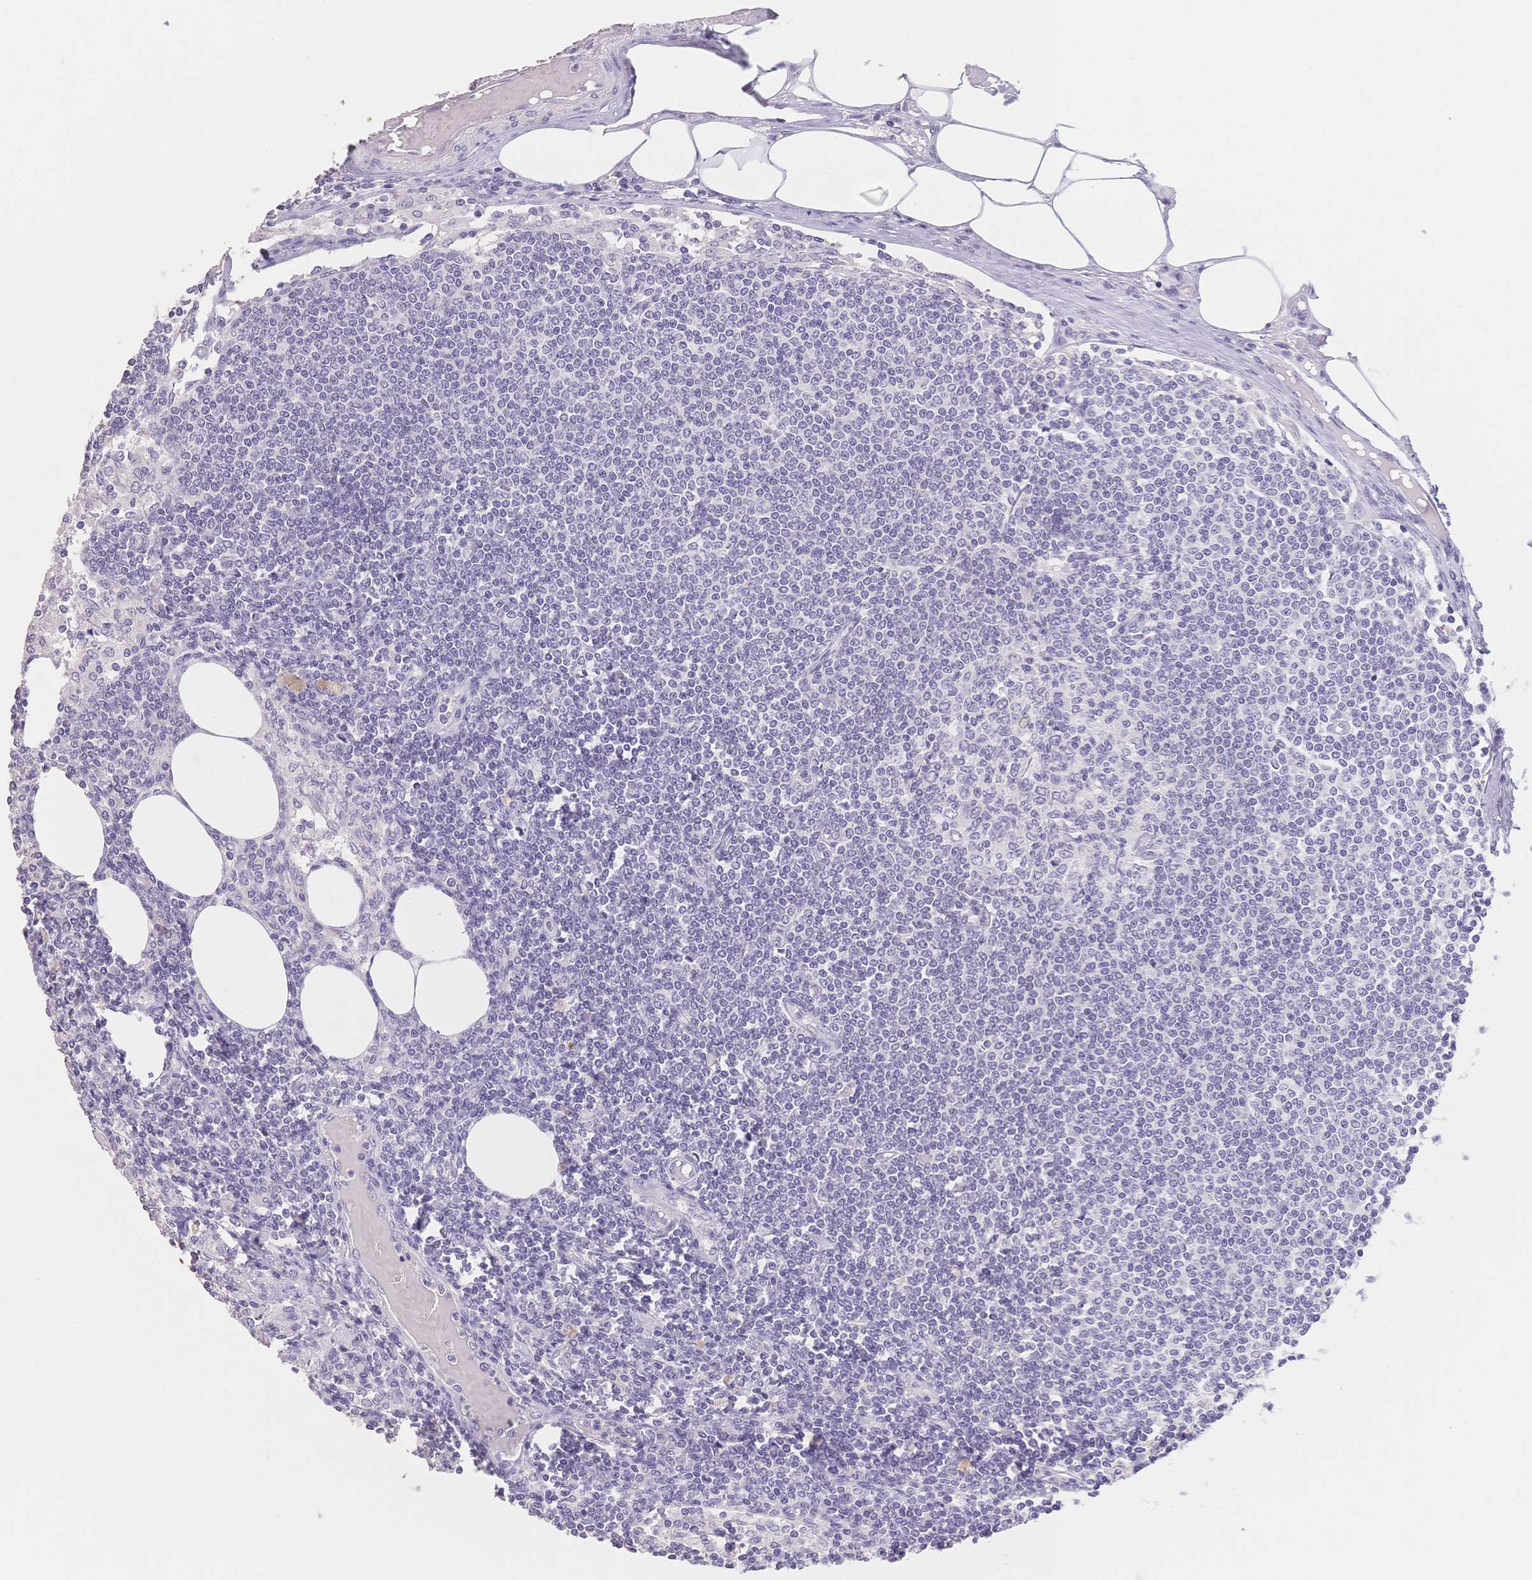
{"staining": {"intensity": "negative", "quantity": "none", "location": "none"}, "tissue": "lymph node", "cell_type": "Germinal center cells", "image_type": "normal", "snomed": [{"axis": "morphology", "description": "Normal tissue, NOS"}, {"axis": "topography", "description": "Lymph node"}], "caption": "Histopathology image shows no protein positivity in germinal center cells of benign lymph node. (DAB (3,3'-diaminobenzidine) immunohistochemistry (IHC), high magnification).", "gene": "SUV39H2", "patient": {"sex": "female", "age": 69}}